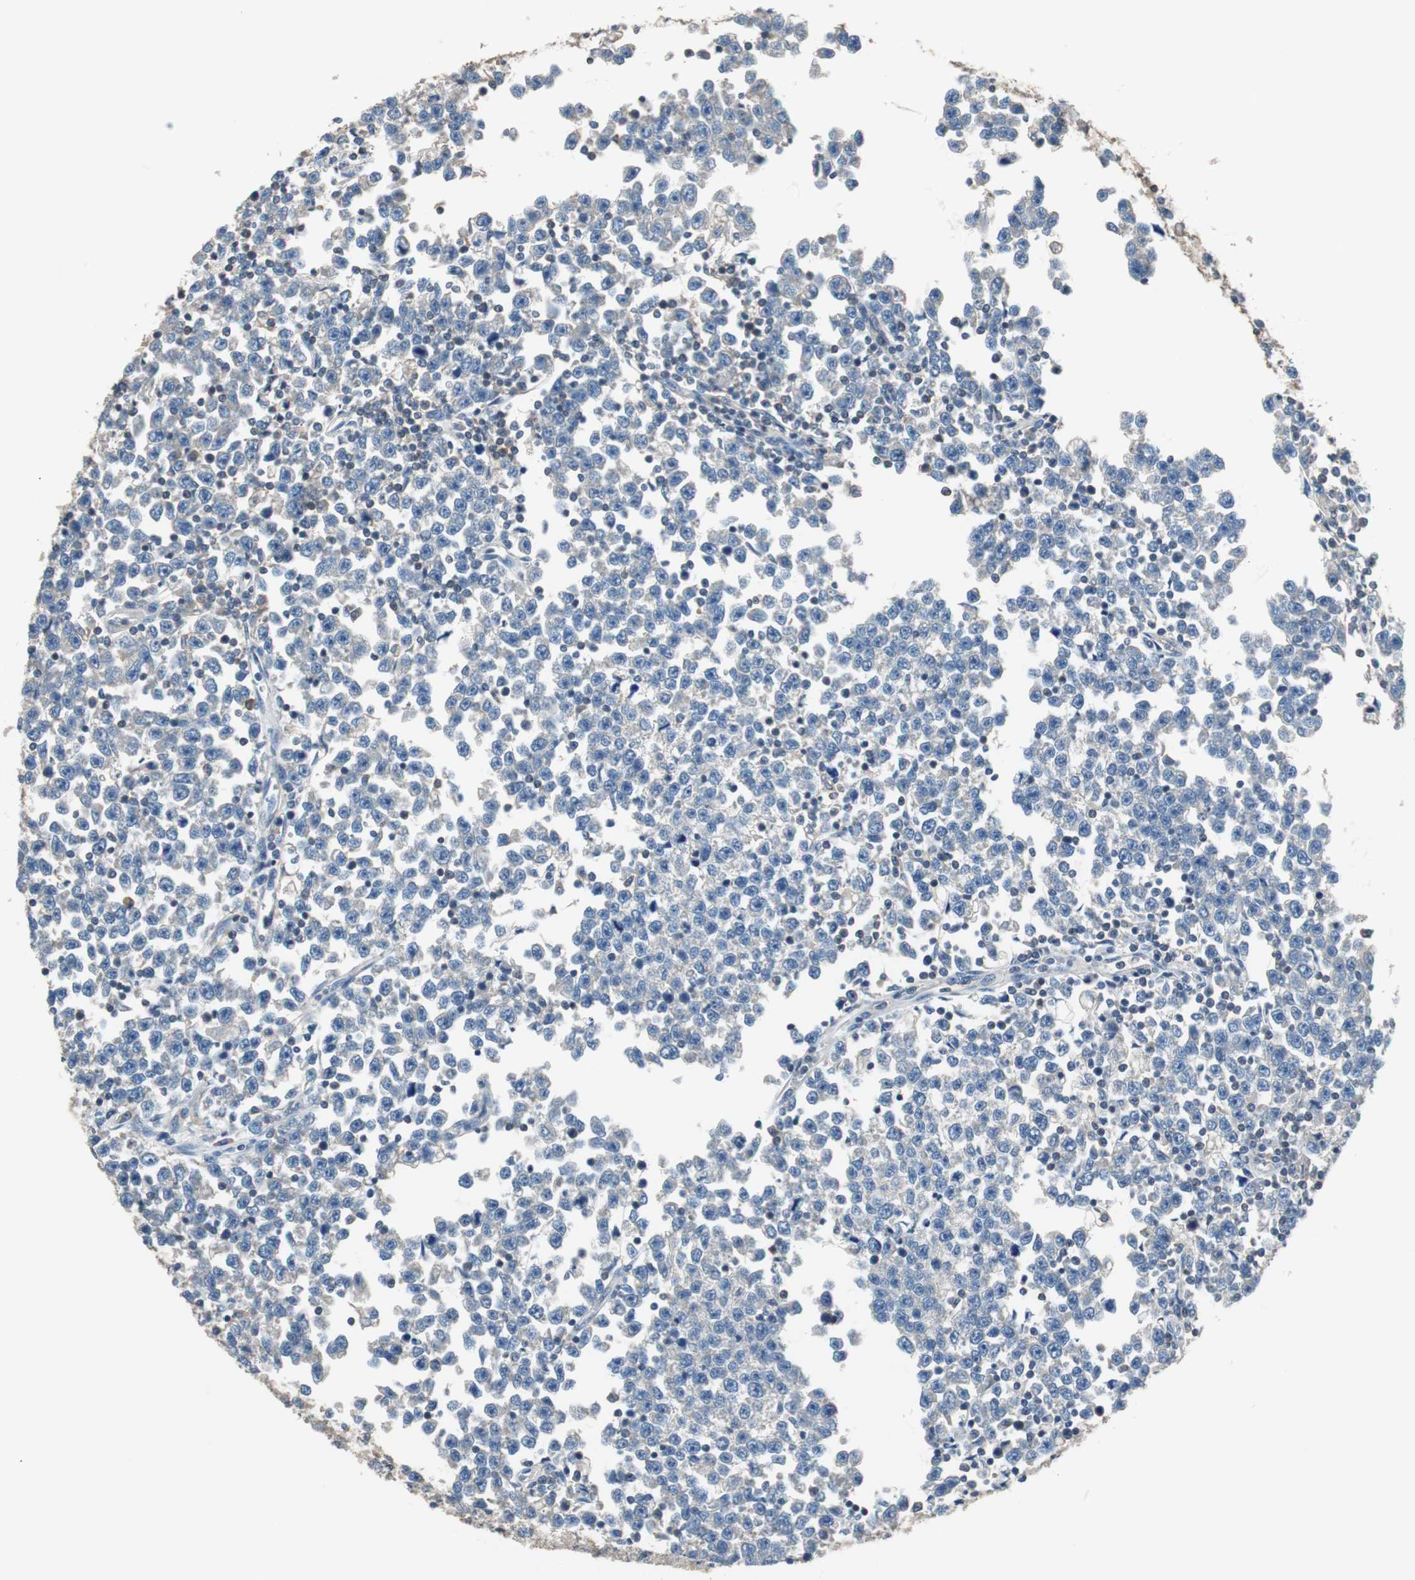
{"staining": {"intensity": "negative", "quantity": "none", "location": "none"}, "tissue": "testis cancer", "cell_type": "Tumor cells", "image_type": "cancer", "snomed": [{"axis": "morphology", "description": "Seminoma, NOS"}, {"axis": "topography", "description": "Testis"}], "caption": "High power microscopy micrograph of an immunohistochemistry histopathology image of testis cancer (seminoma), revealing no significant expression in tumor cells.", "gene": "PRKCA", "patient": {"sex": "male", "age": 43}}